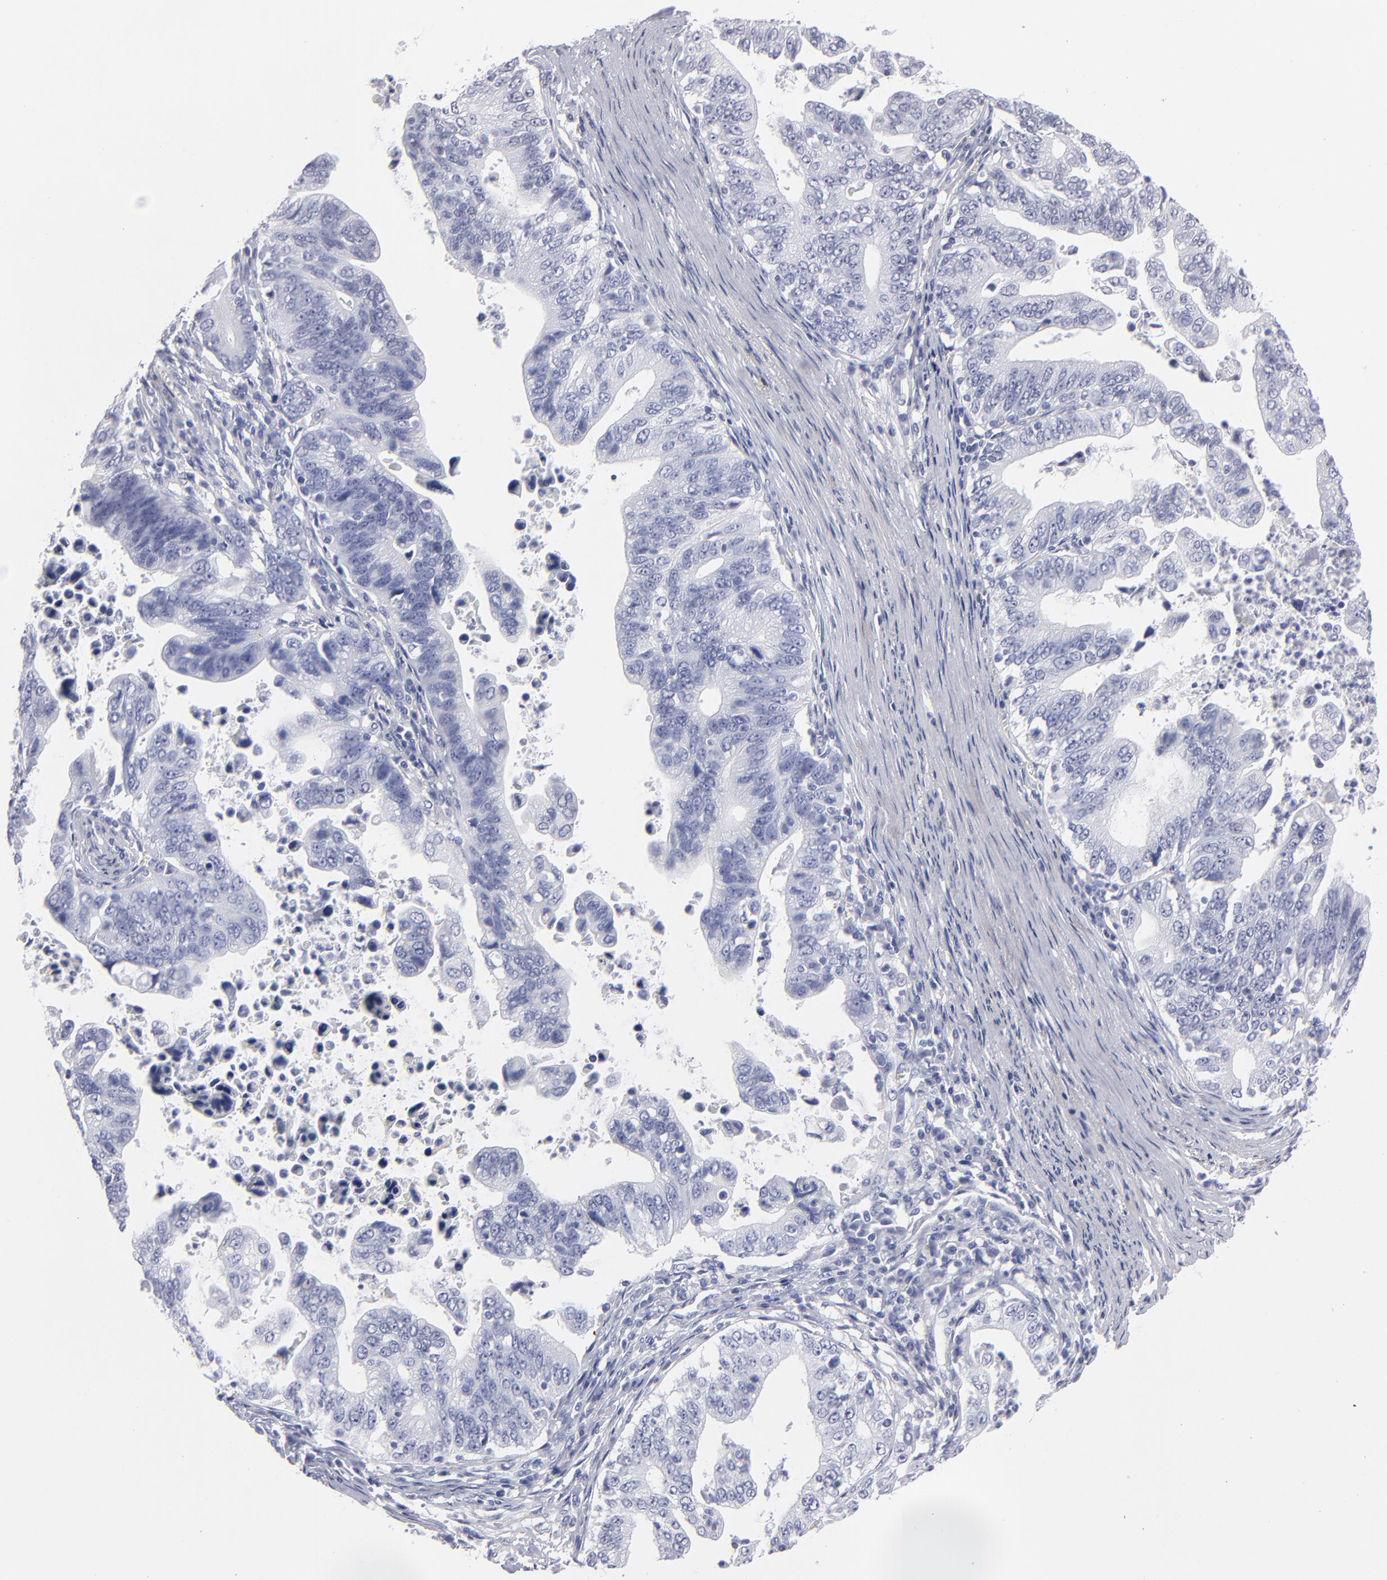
{"staining": {"intensity": "negative", "quantity": "none", "location": "none"}, "tissue": "stomach cancer", "cell_type": "Tumor cells", "image_type": "cancer", "snomed": [{"axis": "morphology", "description": "Adenocarcinoma, NOS"}, {"axis": "topography", "description": "Stomach, upper"}], "caption": "Protein analysis of adenocarcinoma (stomach) reveals no significant staining in tumor cells.", "gene": "CADM3", "patient": {"sex": "female", "age": 50}}